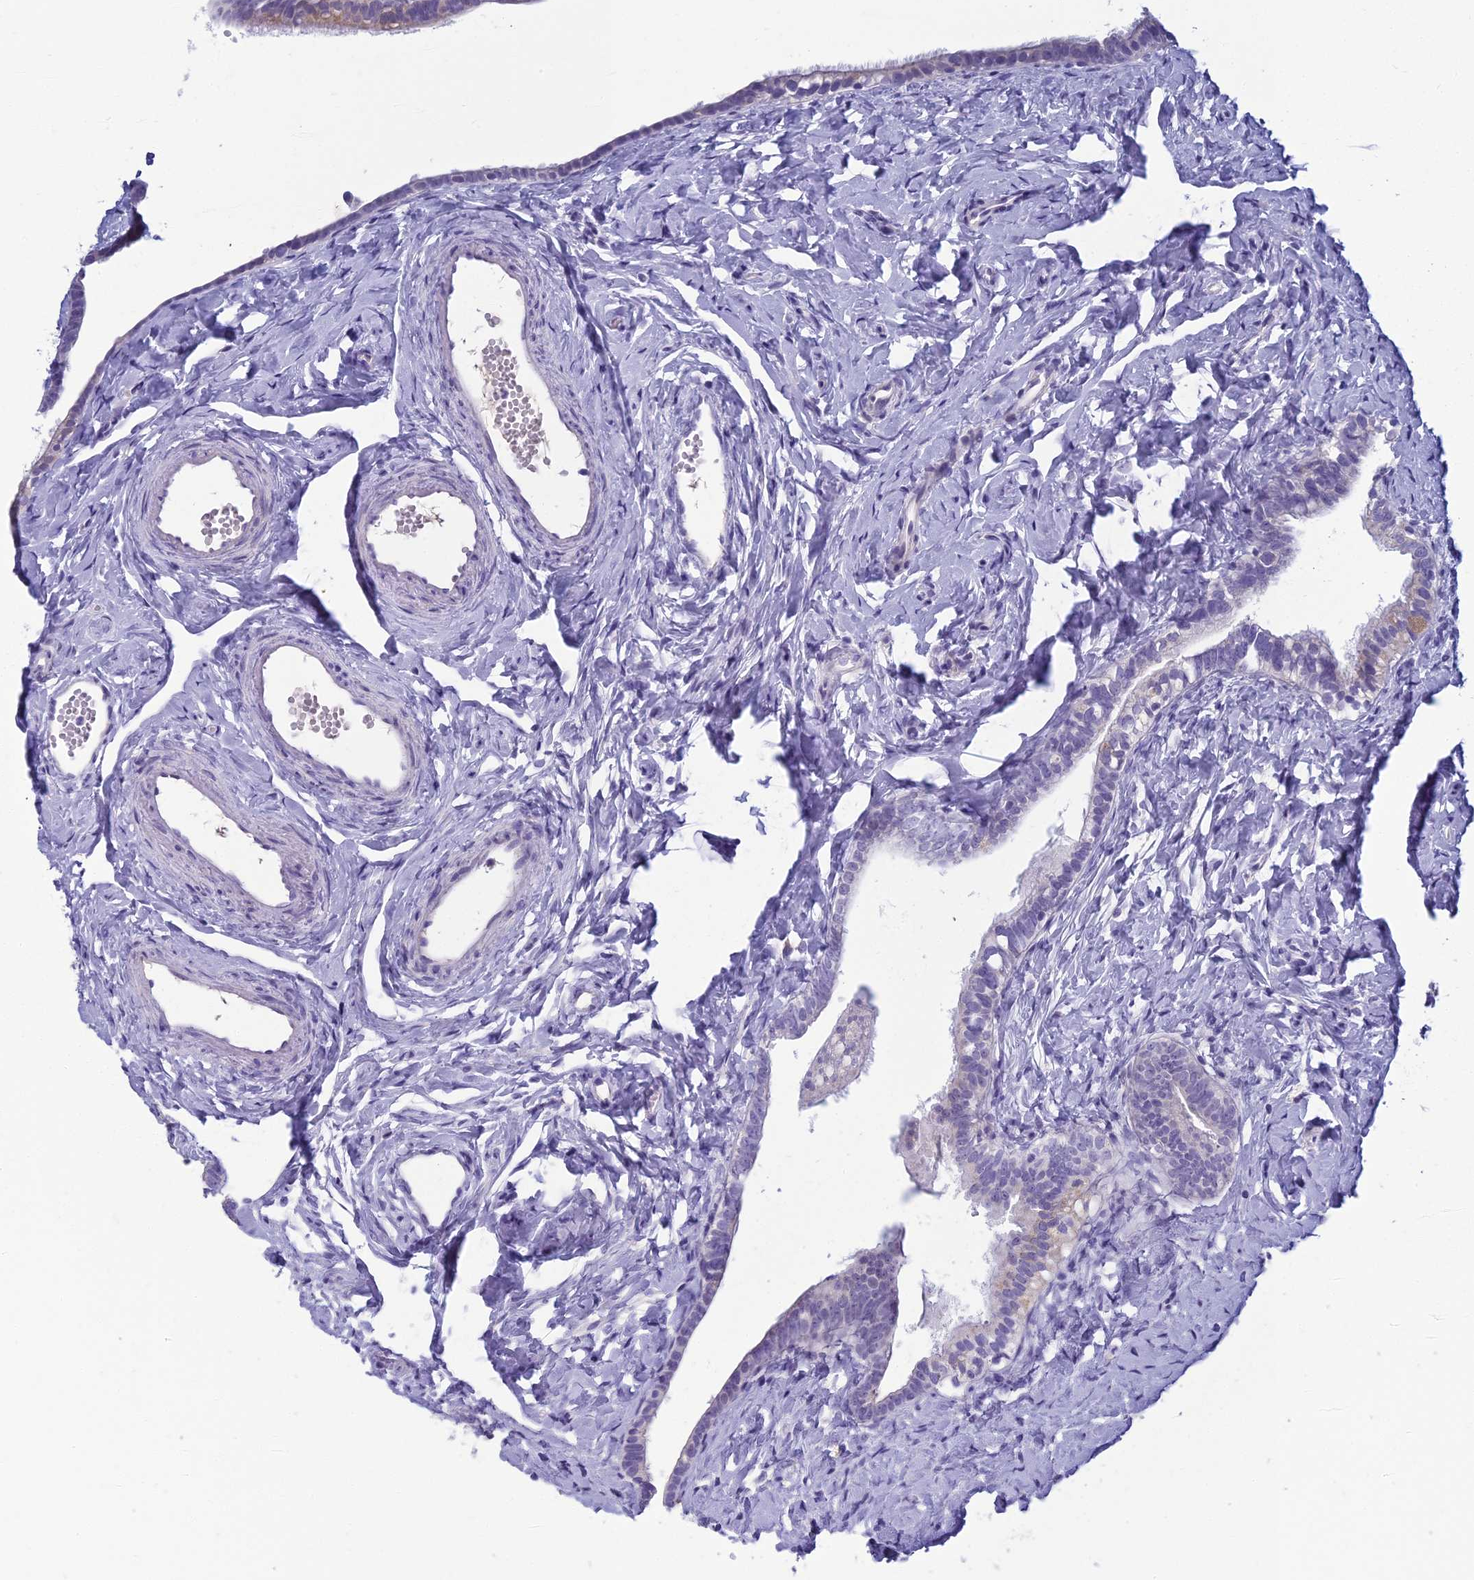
{"staining": {"intensity": "negative", "quantity": "none", "location": "none"}, "tissue": "fallopian tube", "cell_type": "Glandular cells", "image_type": "normal", "snomed": [{"axis": "morphology", "description": "Normal tissue, NOS"}, {"axis": "topography", "description": "Fallopian tube"}], "caption": "The micrograph exhibits no staining of glandular cells in benign fallopian tube. The staining was performed using DAB (3,3'-diaminobenzidine) to visualize the protein expression in brown, while the nuclei were stained in blue with hematoxylin (Magnification: 20x).", "gene": "MUC13", "patient": {"sex": "female", "age": 66}}